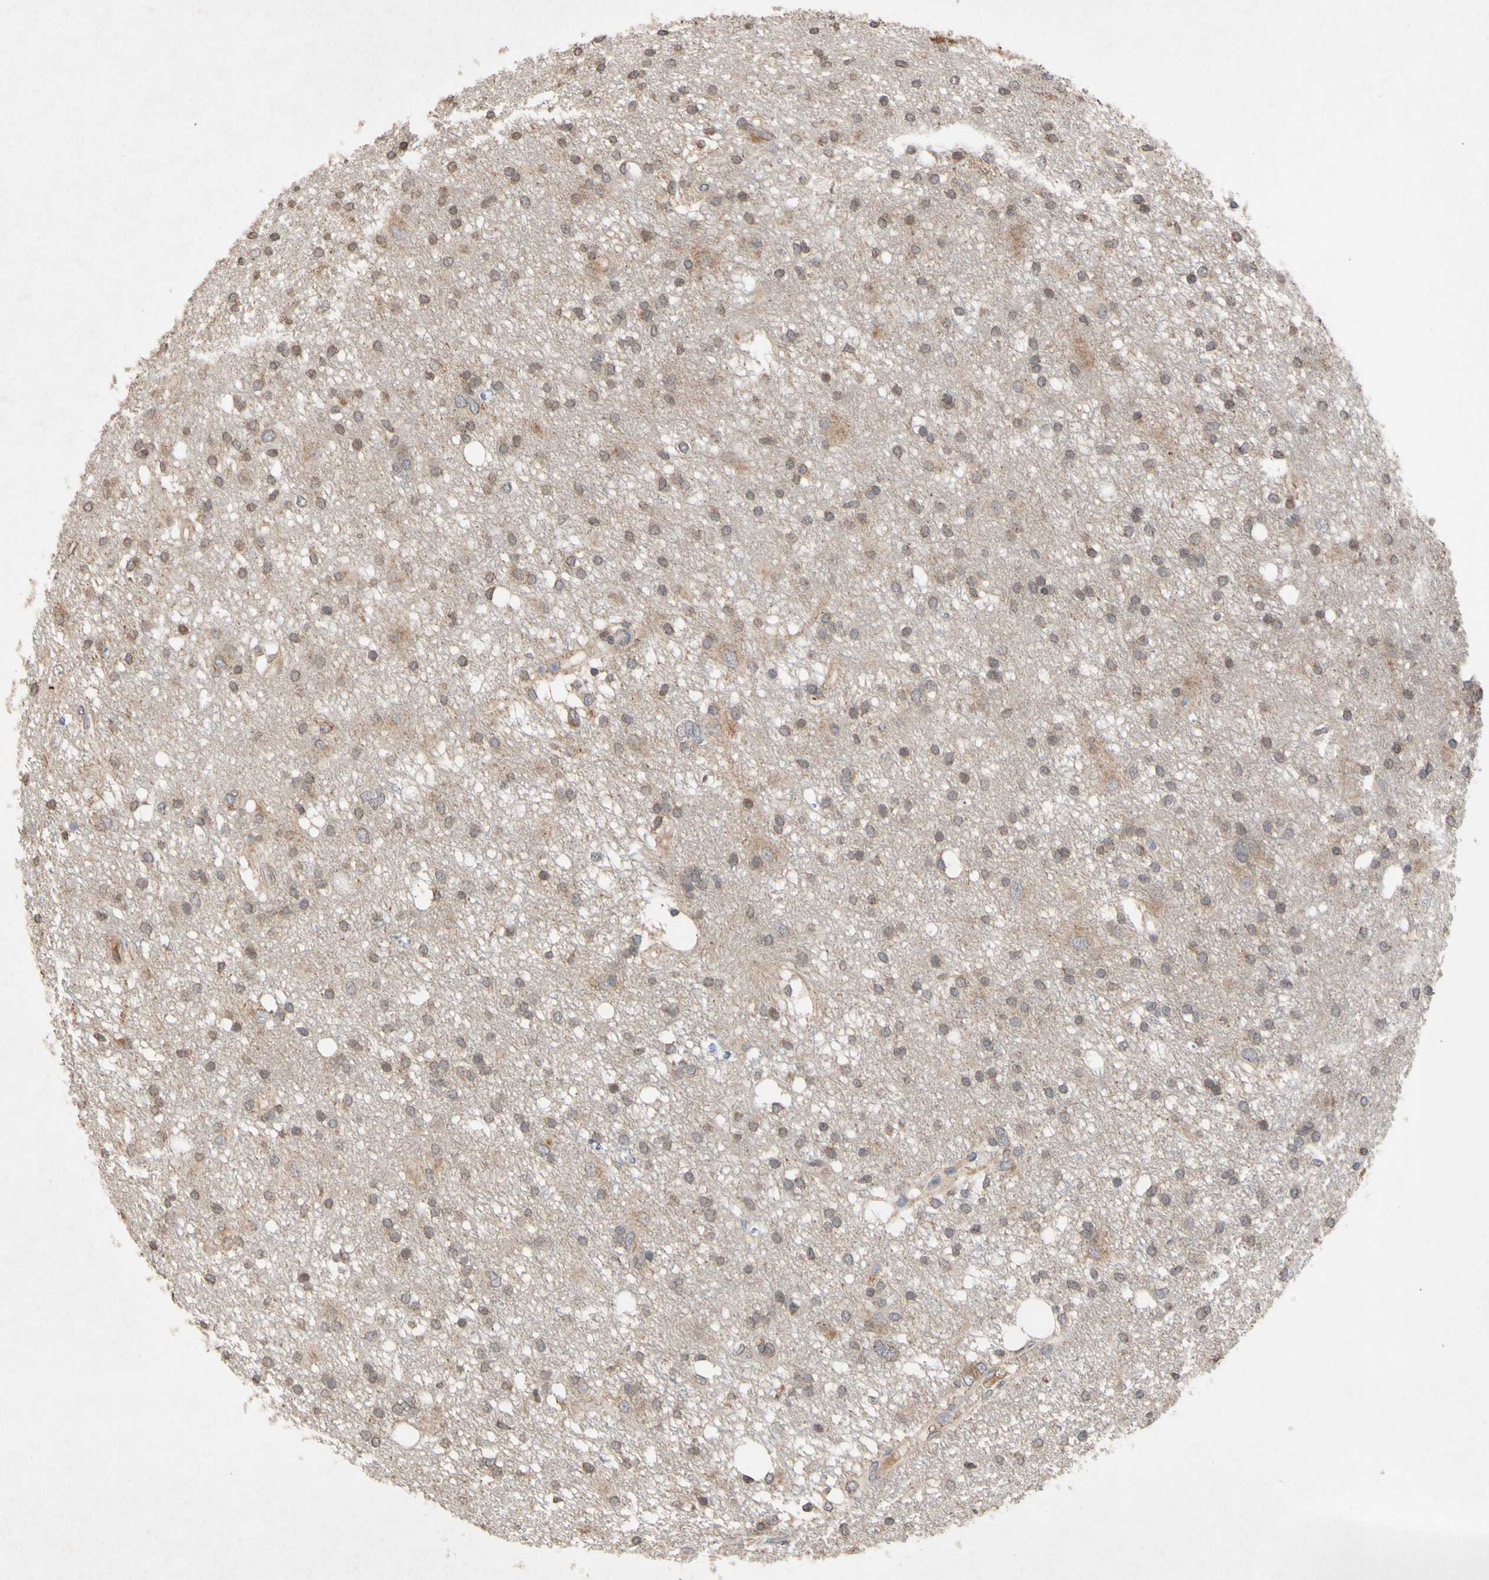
{"staining": {"intensity": "weak", "quantity": ">75%", "location": "cytoplasmic/membranous"}, "tissue": "glioma", "cell_type": "Tumor cells", "image_type": "cancer", "snomed": [{"axis": "morphology", "description": "Glioma, malignant, High grade"}, {"axis": "topography", "description": "Brain"}], "caption": "There is low levels of weak cytoplasmic/membranous expression in tumor cells of malignant high-grade glioma, as demonstrated by immunohistochemical staining (brown color).", "gene": "NECTIN3", "patient": {"sex": "female", "age": 59}}